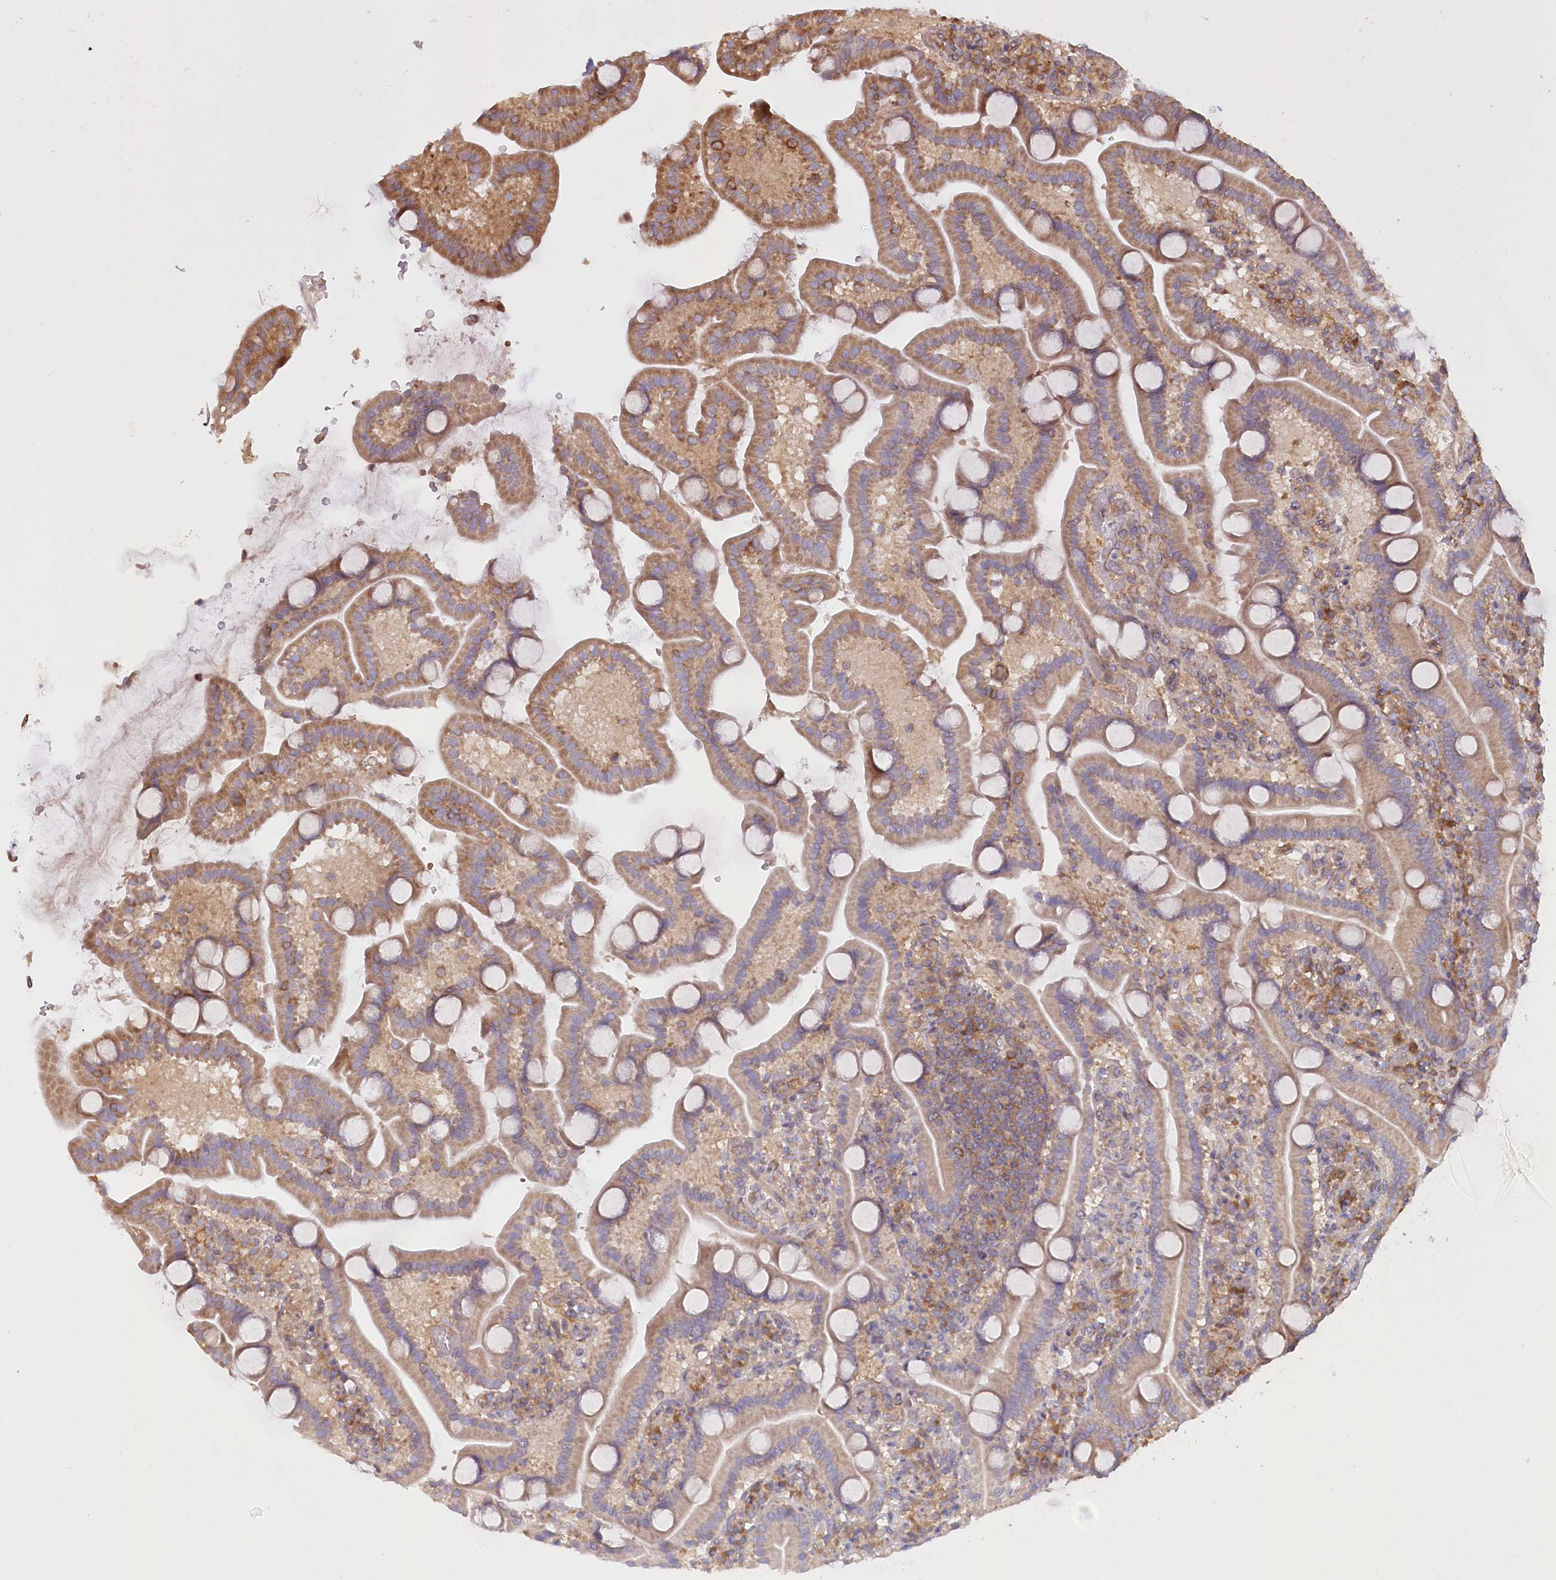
{"staining": {"intensity": "strong", "quantity": "25%-75%", "location": "cytoplasmic/membranous"}, "tissue": "duodenum", "cell_type": "Glandular cells", "image_type": "normal", "snomed": [{"axis": "morphology", "description": "Normal tissue, NOS"}, {"axis": "topography", "description": "Duodenum"}], "caption": "Strong cytoplasmic/membranous staining is present in about 25%-75% of glandular cells in benign duodenum. Immunohistochemistry stains the protein of interest in brown and the nuclei are stained blue.", "gene": "PAIP2", "patient": {"sex": "male", "age": 55}}